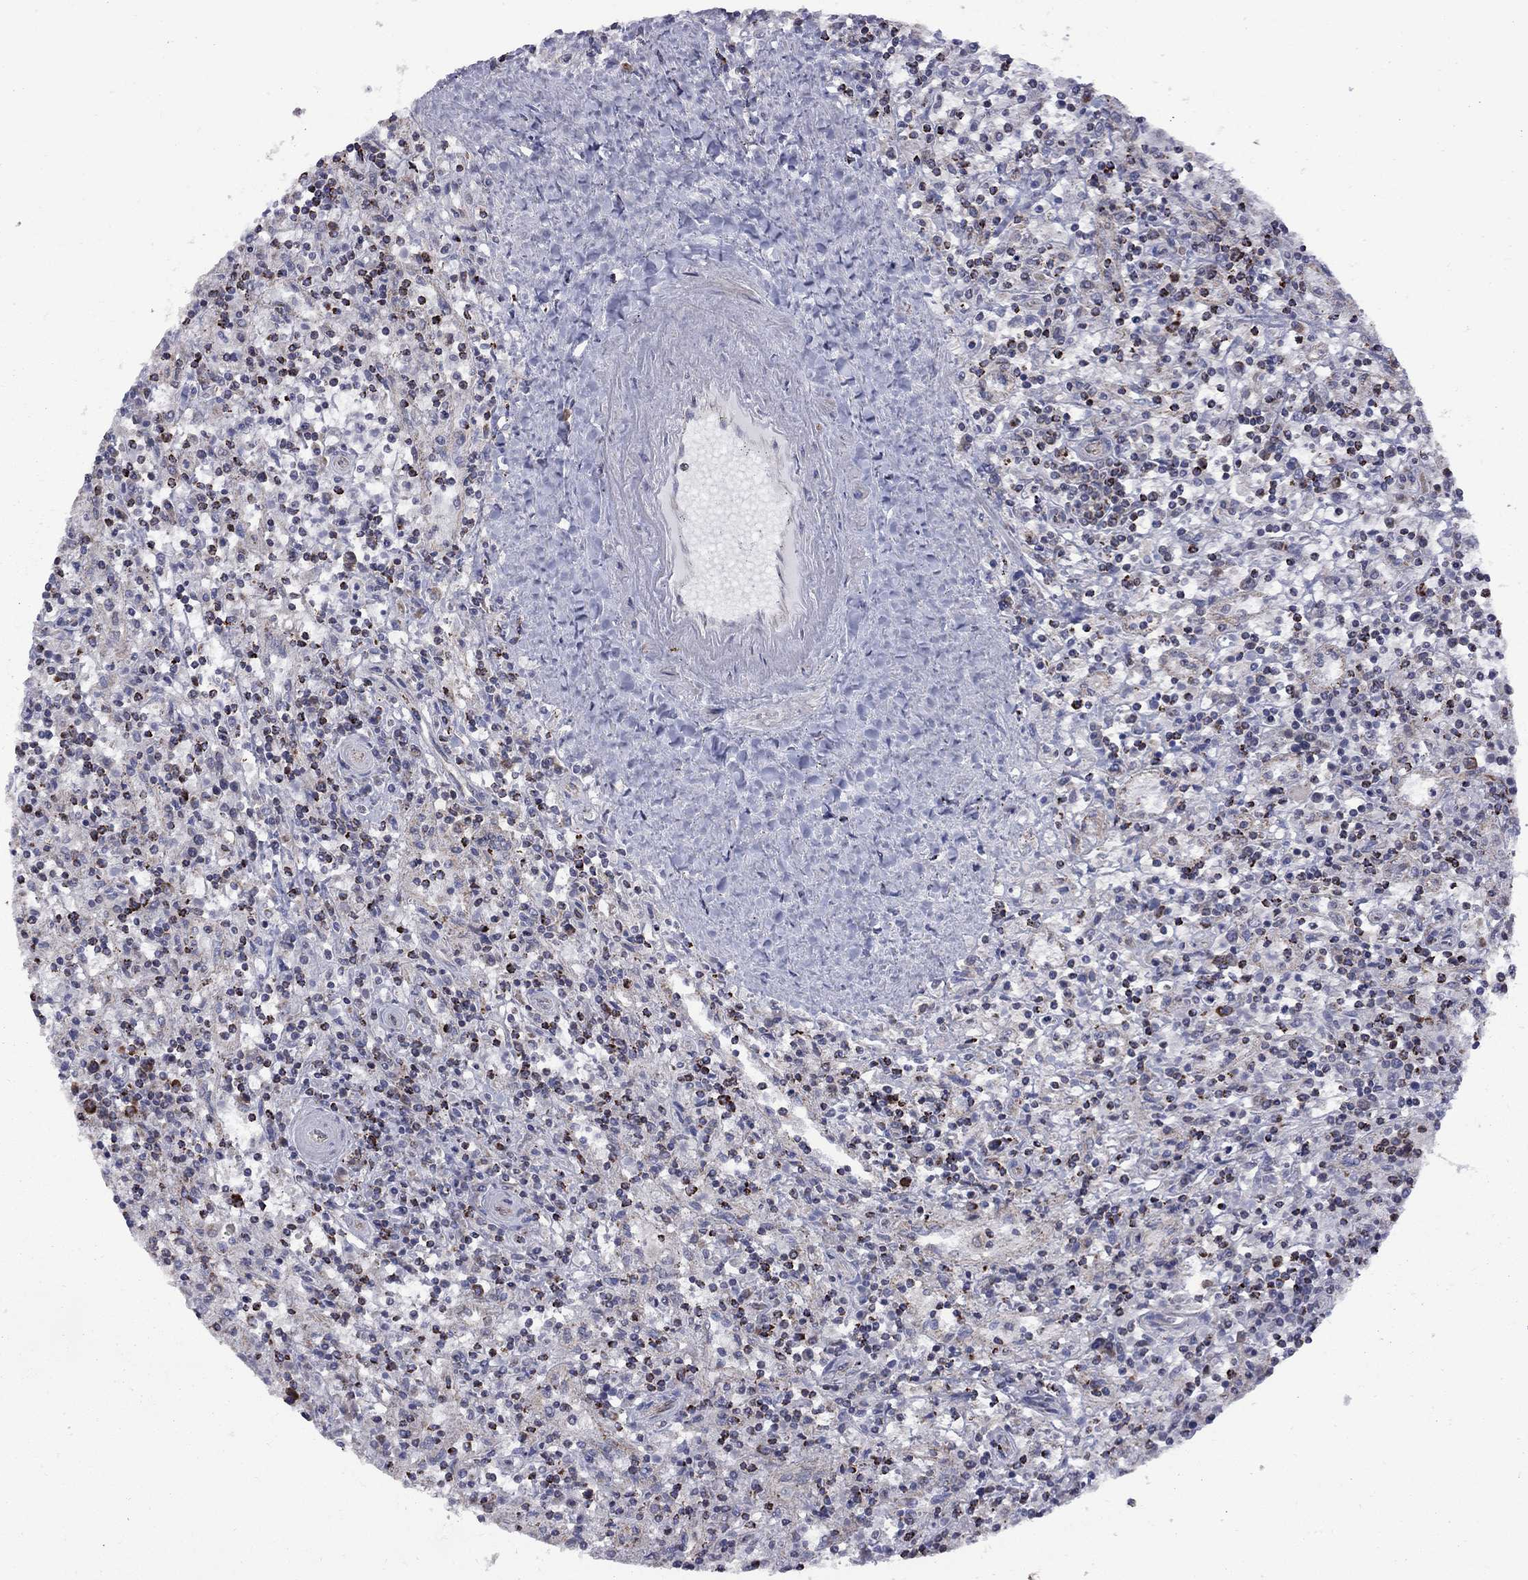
{"staining": {"intensity": "negative", "quantity": "none", "location": "none"}, "tissue": "lymphoma", "cell_type": "Tumor cells", "image_type": "cancer", "snomed": [{"axis": "morphology", "description": "Malignant lymphoma, non-Hodgkin's type, Low grade"}, {"axis": "topography", "description": "Spleen"}], "caption": "DAB immunohistochemical staining of malignant lymphoma, non-Hodgkin's type (low-grade) shows no significant expression in tumor cells.", "gene": "CLPTM1", "patient": {"sex": "male", "age": 62}}